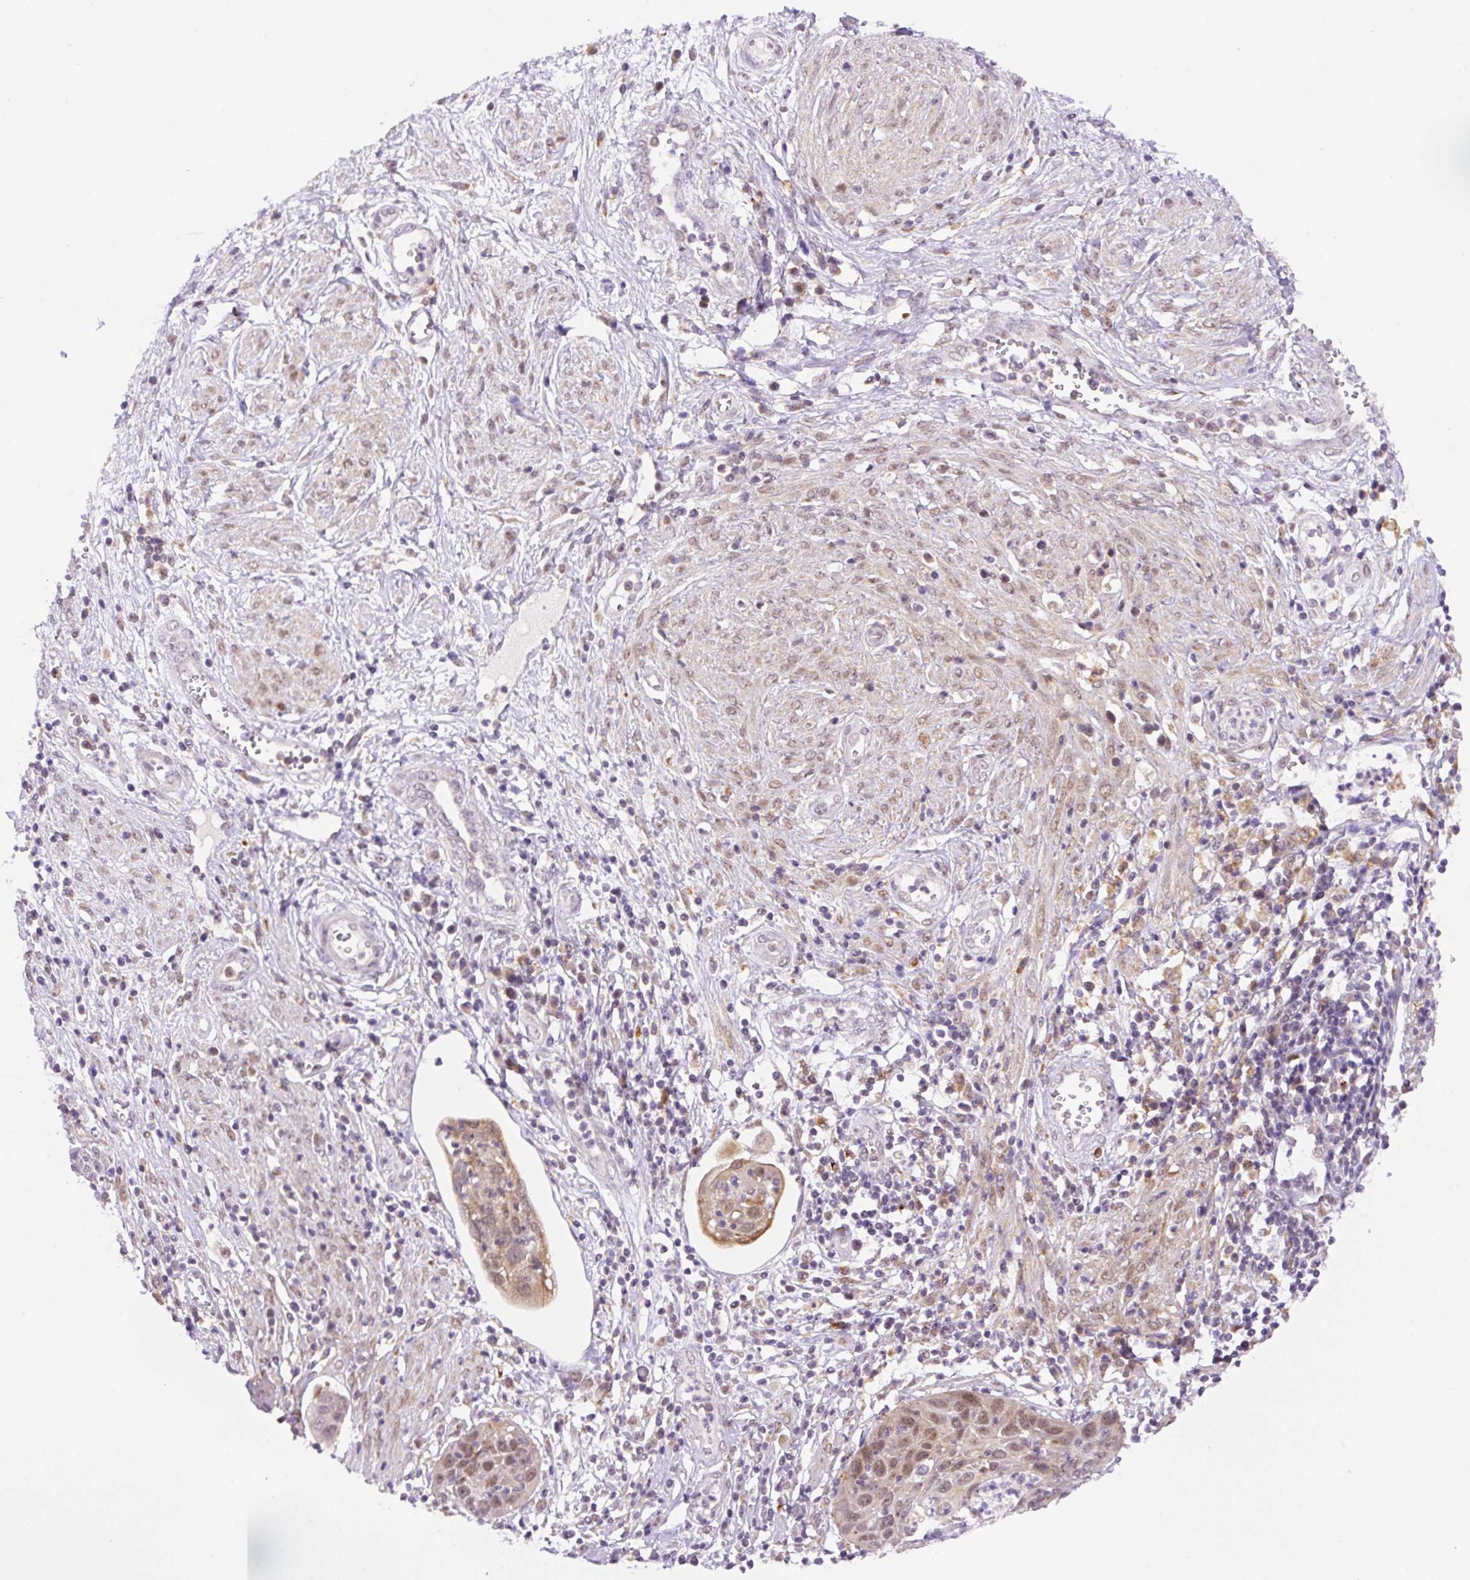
{"staining": {"intensity": "moderate", "quantity": "25%-75%", "location": "nuclear"}, "tissue": "cervical cancer", "cell_type": "Tumor cells", "image_type": "cancer", "snomed": [{"axis": "morphology", "description": "Squamous cell carcinoma, NOS"}, {"axis": "topography", "description": "Cervix"}], "caption": "The histopathology image exhibits immunohistochemical staining of cervical cancer. There is moderate nuclear positivity is identified in about 25%-75% of tumor cells.", "gene": "CEBPZOS", "patient": {"sex": "female", "age": 36}}